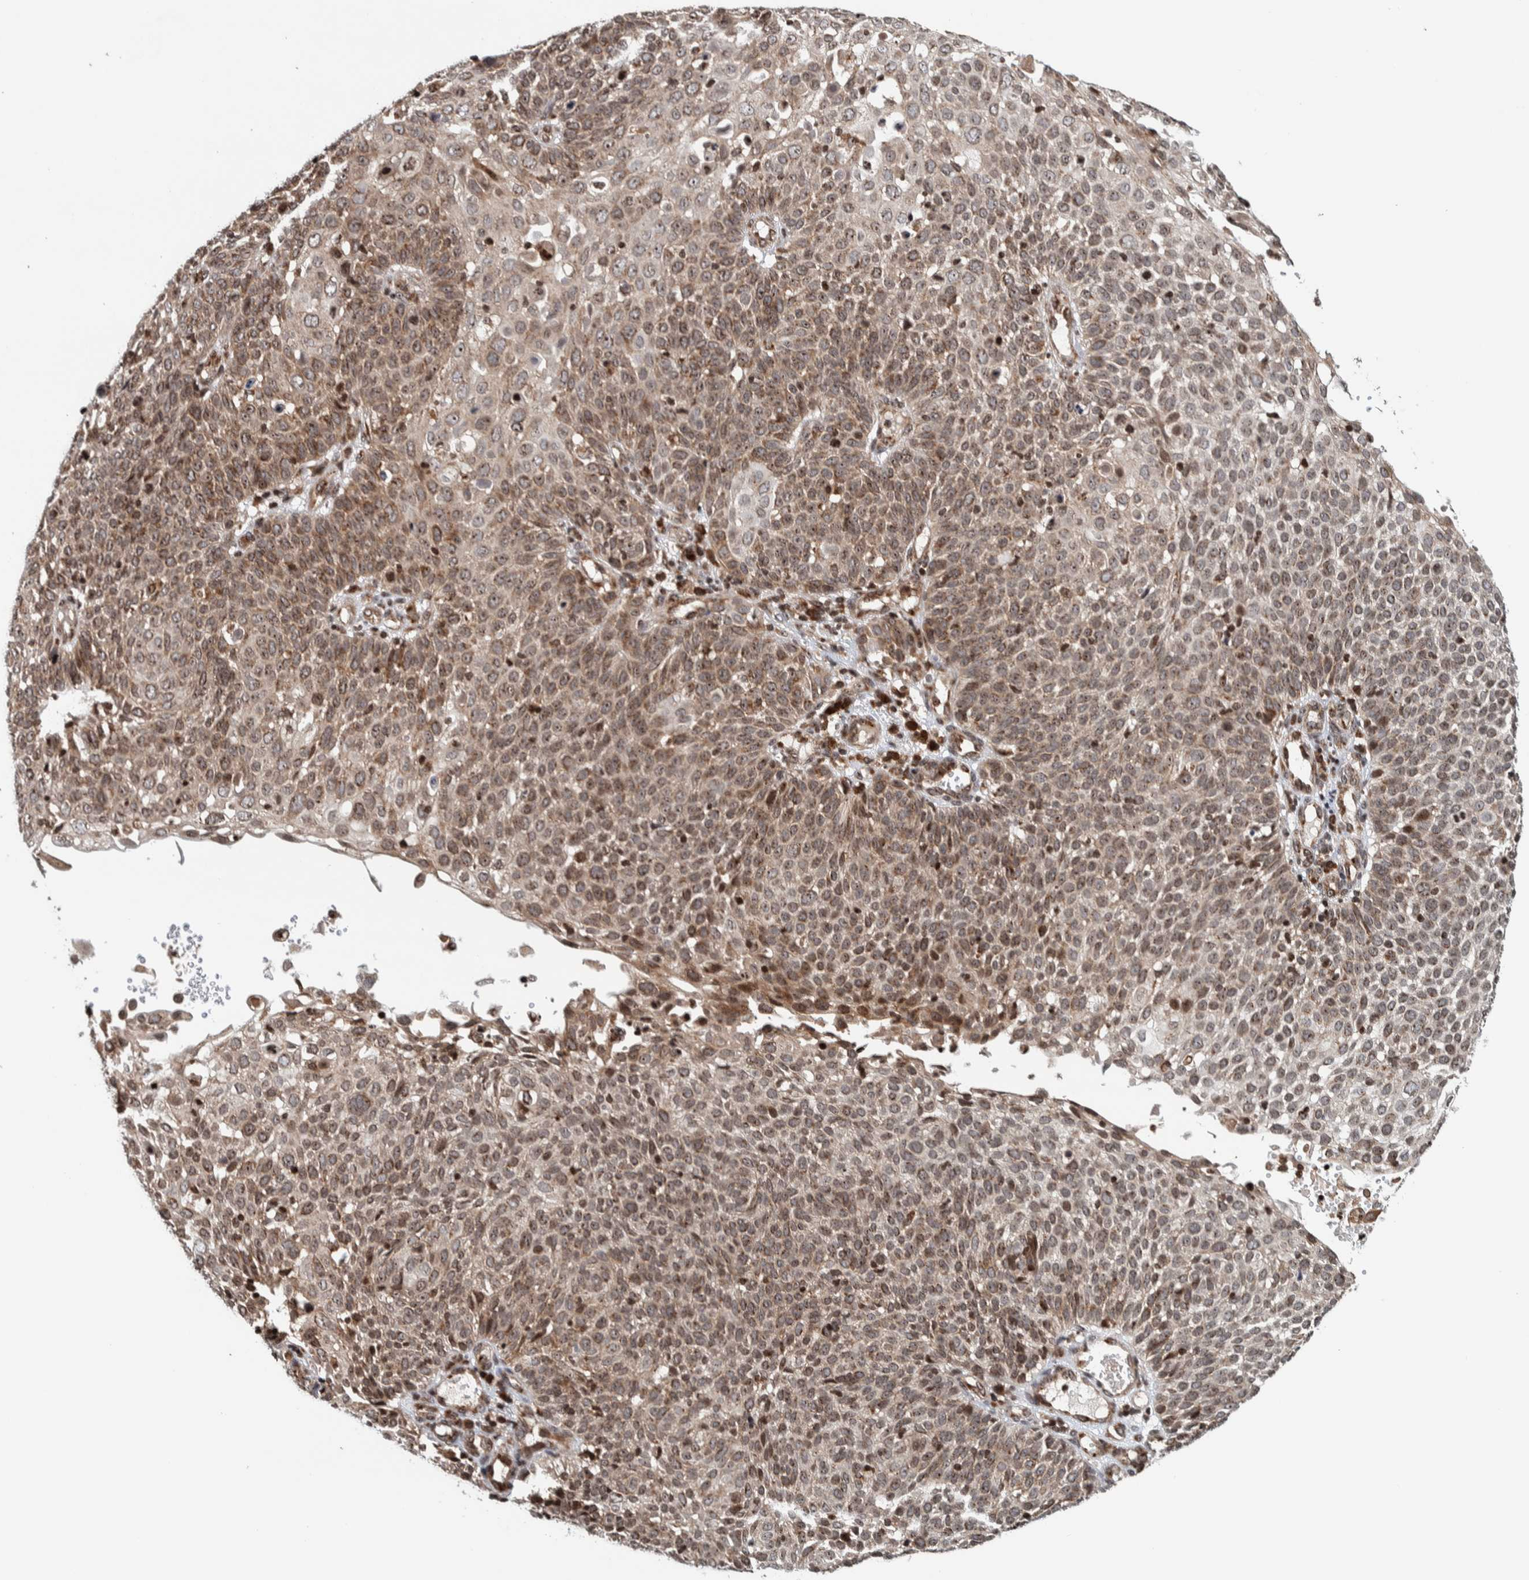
{"staining": {"intensity": "moderate", "quantity": "25%-75%", "location": "cytoplasmic/membranous,nuclear"}, "tissue": "cervical cancer", "cell_type": "Tumor cells", "image_type": "cancer", "snomed": [{"axis": "morphology", "description": "Squamous cell carcinoma, NOS"}, {"axis": "topography", "description": "Cervix"}], "caption": "The micrograph exhibits staining of cervical cancer (squamous cell carcinoma), revealing moderate cytoplasmic/membranous and nuclear protein staining (brown color) within tumor cells. Ihc stains the protein in brown and the nuclei are stained blue.", "gene": "CCDC182", "patient": {"sex": "female", "age": 74}}